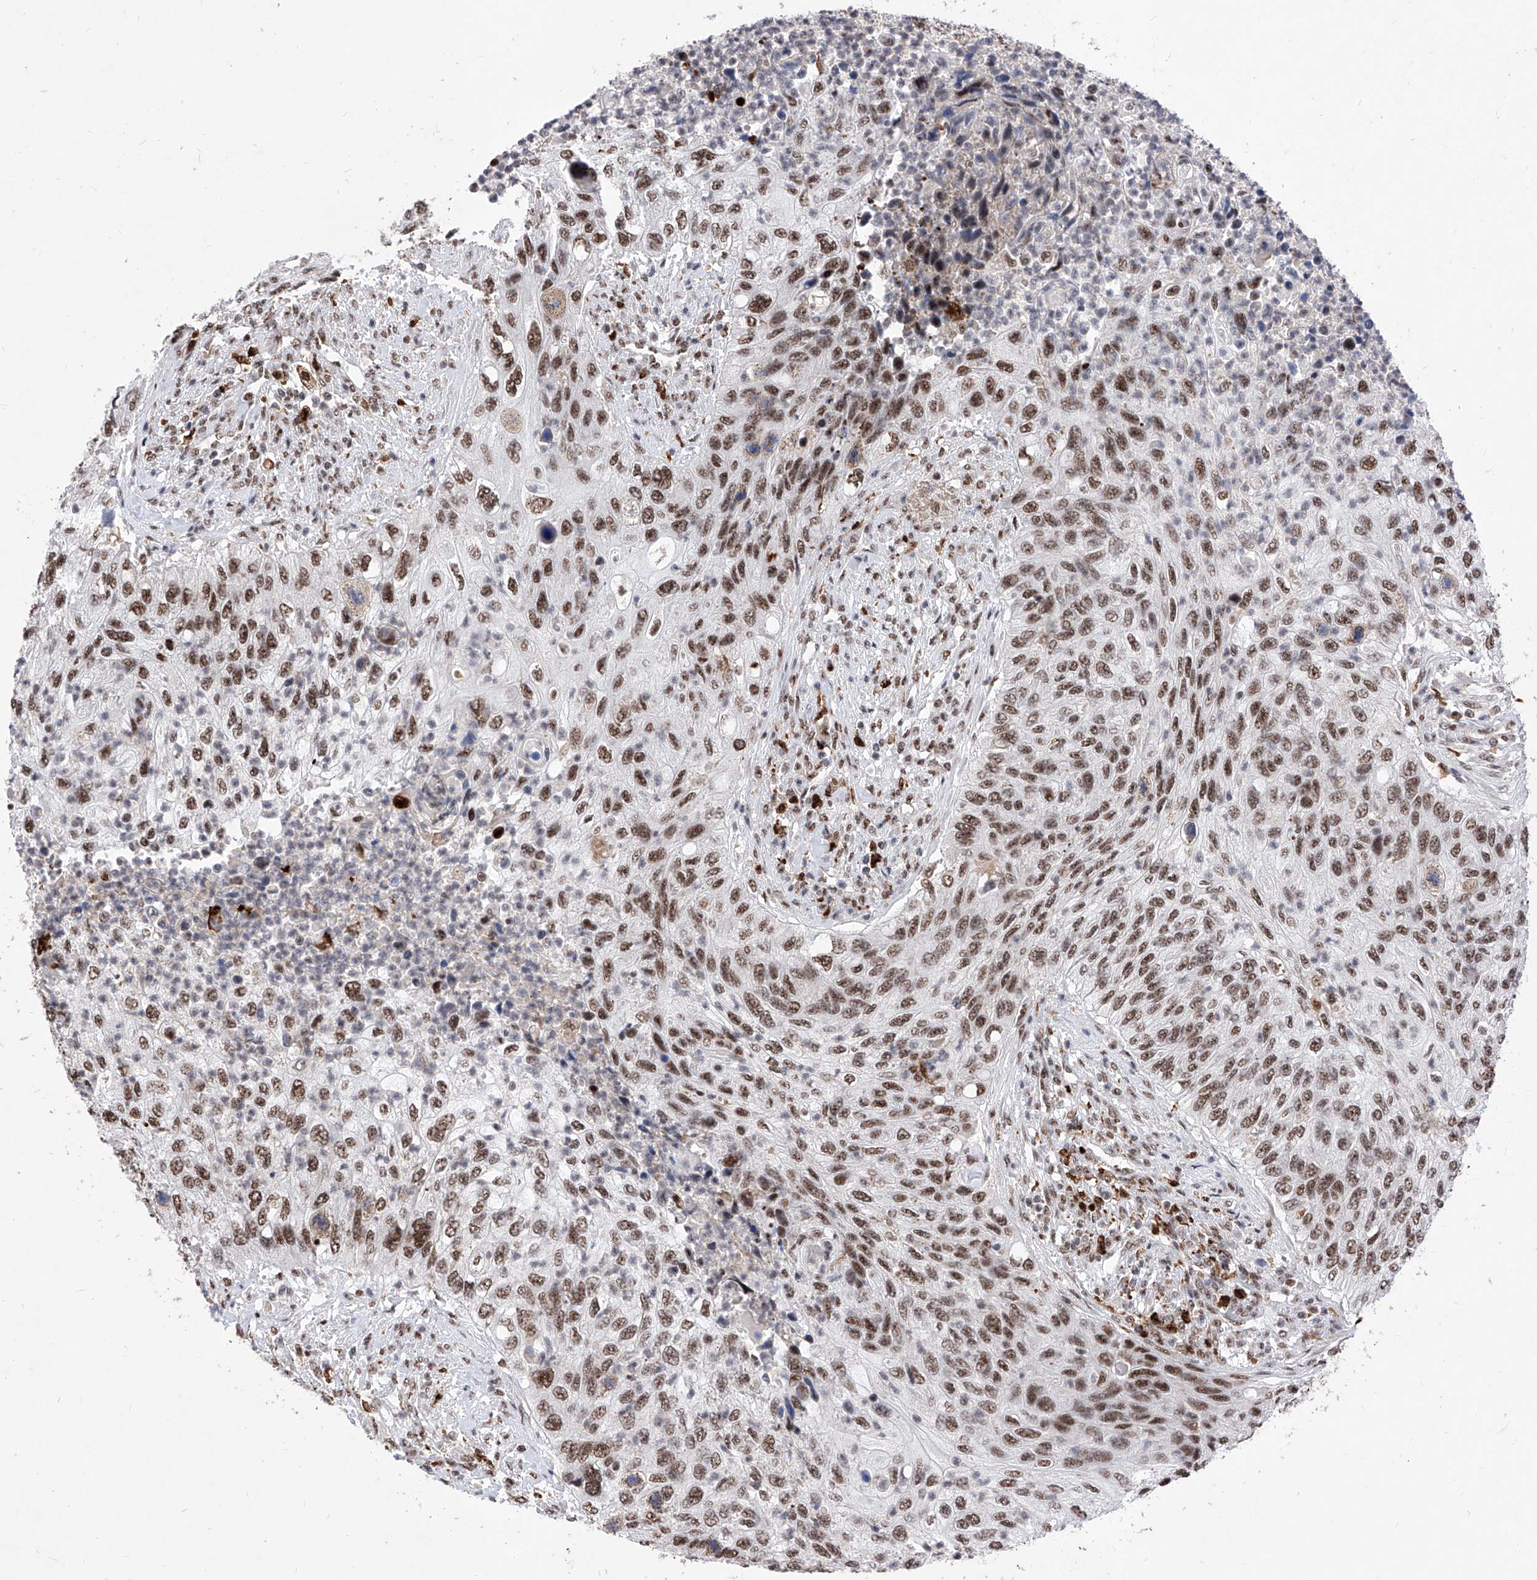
{"staining": {"intensity": "moderate", "quantity": ">75%", "location": "nuclear"}, "tissue": "urothelial cancer", "cell_type": "Tumor cells", "image_type": "cancer", "snomed": [{"axis": "morphology", "description": "Urothelial carcinoma, High grade"}, {"axis": "topography", "description": "Urinary bladder"}], "caption": "Protein expression by immunohistochemistry displays moderate nuclear staining in approximately >75% of tumor cells in urothelial cancer.", "gene": "PHF5A", "patient": {"sex": "female", "age": 60}}